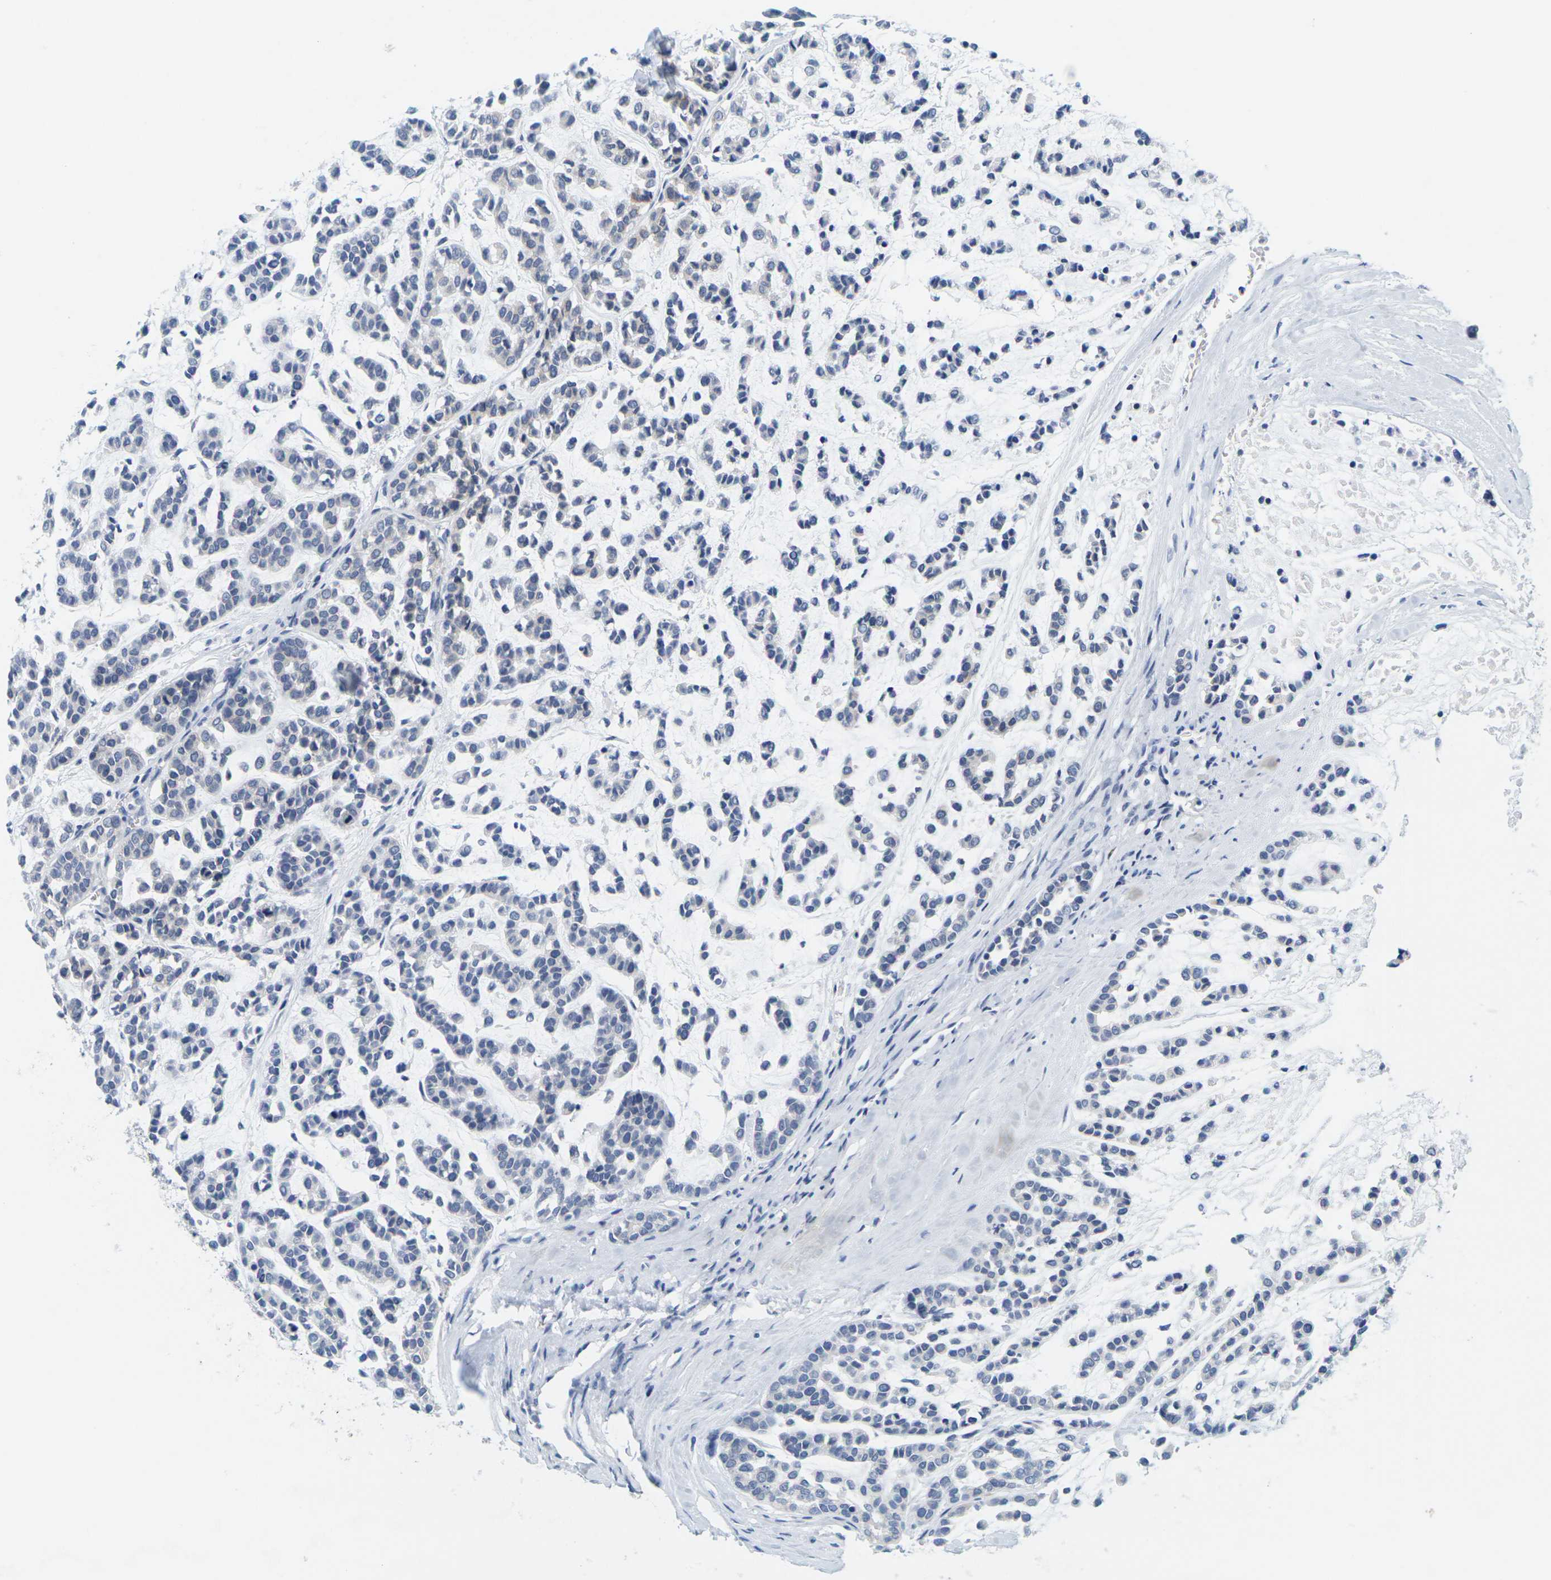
{"staining": {"intensity": "negative", "quantity": "none", "location": "none"}, "tissue": "head and neck cancer", "cell_type": "Tumor cells", "image_type": "cancer", "snomed": [{"axis": "morphology", "description": "Adenocarcinoma, NOS"}, {"axis": "morphology", "description": "Adenoma, NOS"}, {"axis": "topography", "description": "Head-Neck"}], "caption": "DAB immunohistochemical staining of adenocarcinoma (head and neck) reveals no significant expression in tumor cells.", "gene": "HLA-DOB", "patient": {"sex": "female", "age": 55}}